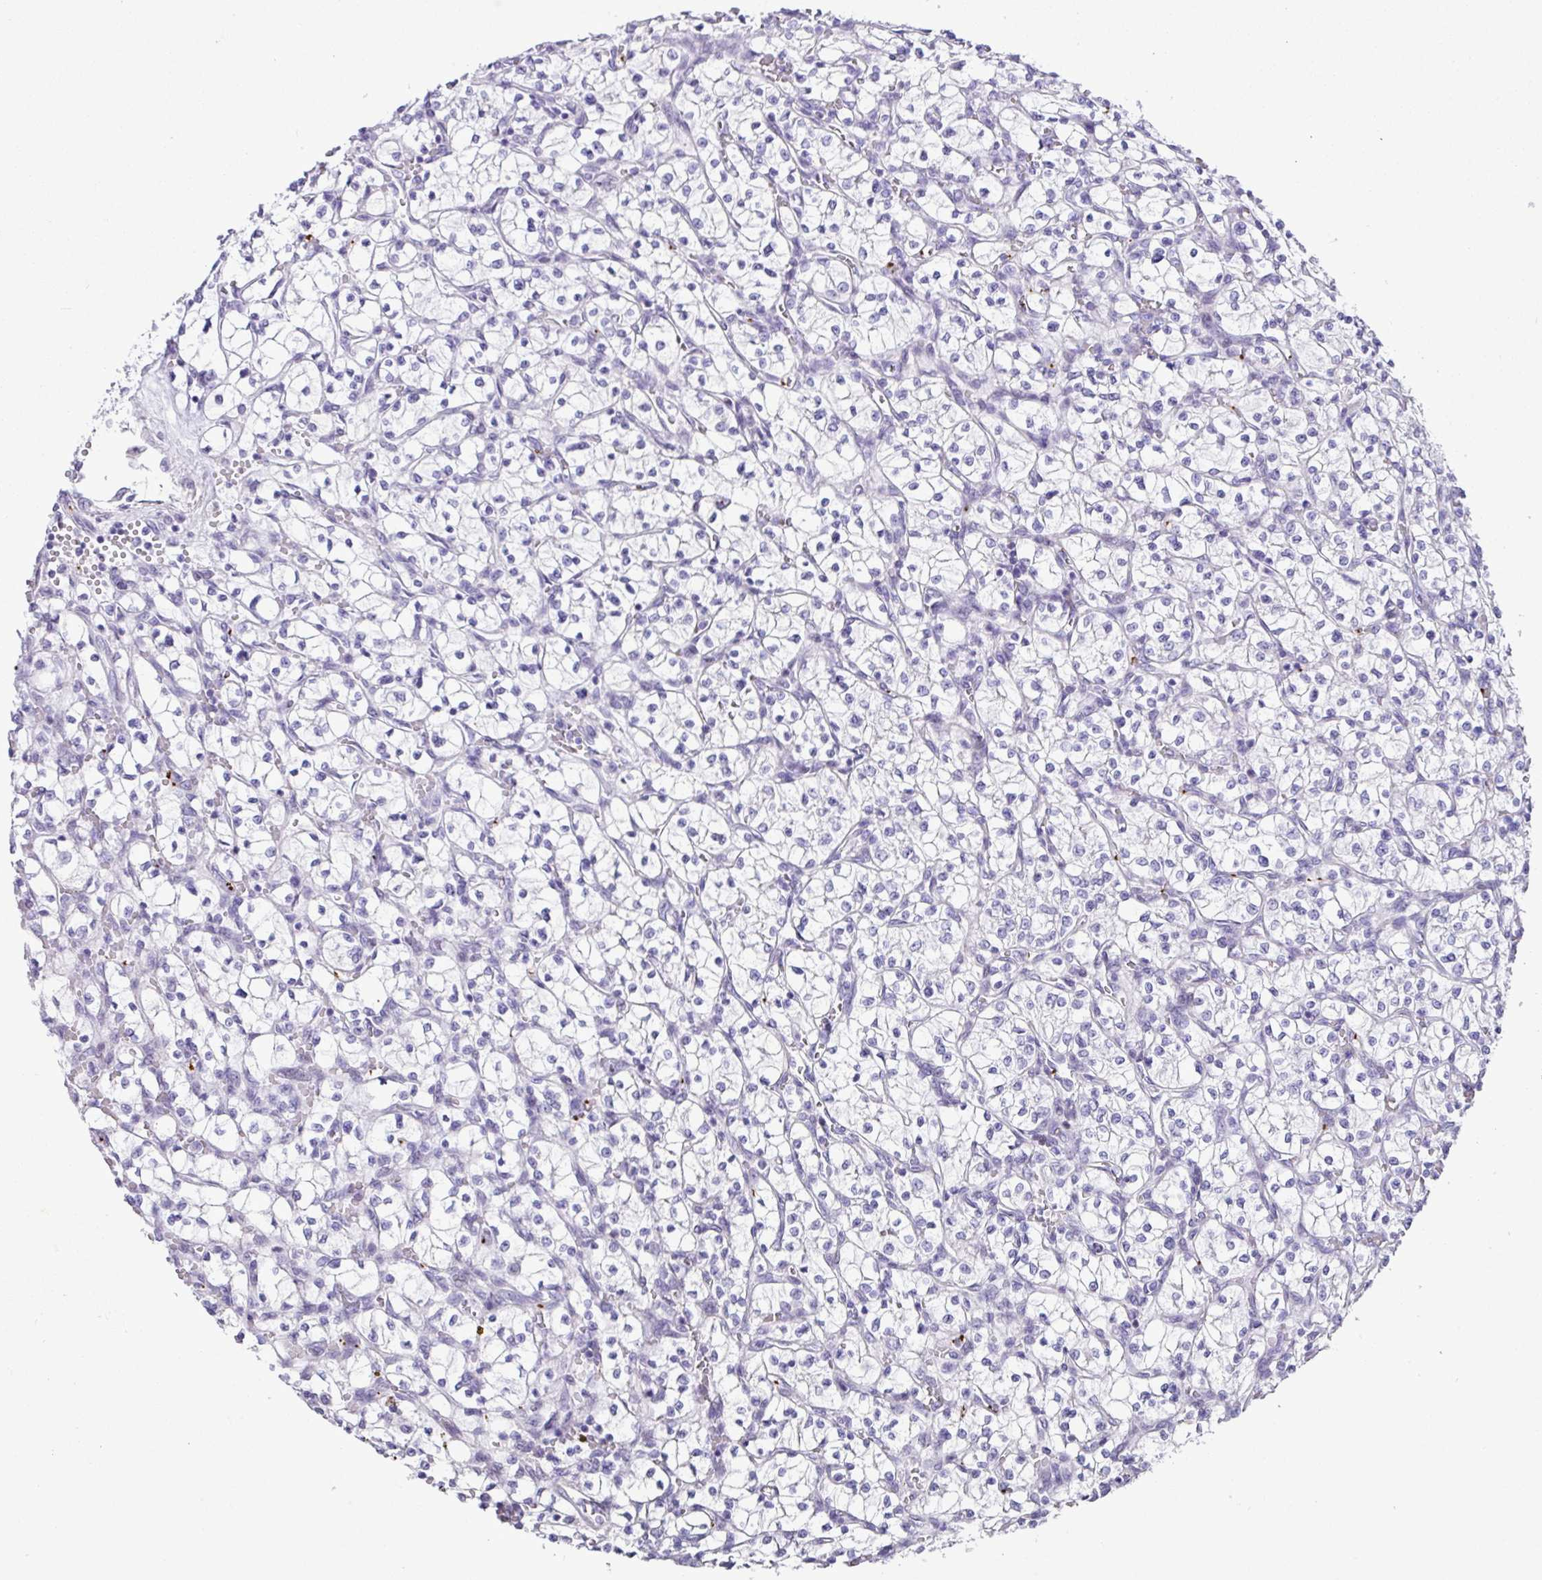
{"staining": {"intensity": "negative", "quantity": "none", "location": "none"}, "tissue": "renal cancer", "cell_type": "Tumor cells", "image_type": "cancer", "snomed": [{"axis": "morphology", "description": "Adenocarcinoma, NOS"}, {"axis": "topography", "description": "Kidney"}], "caption": "Photomicrograph shows no protein positivity in tumor cells of renal cancer (adenocarcinoma) tissue. (Brightfield microscopy of DAB IHC at high magnification).", "gene": "CMTM5", "patient": {"sex": "female", "age": 64}}